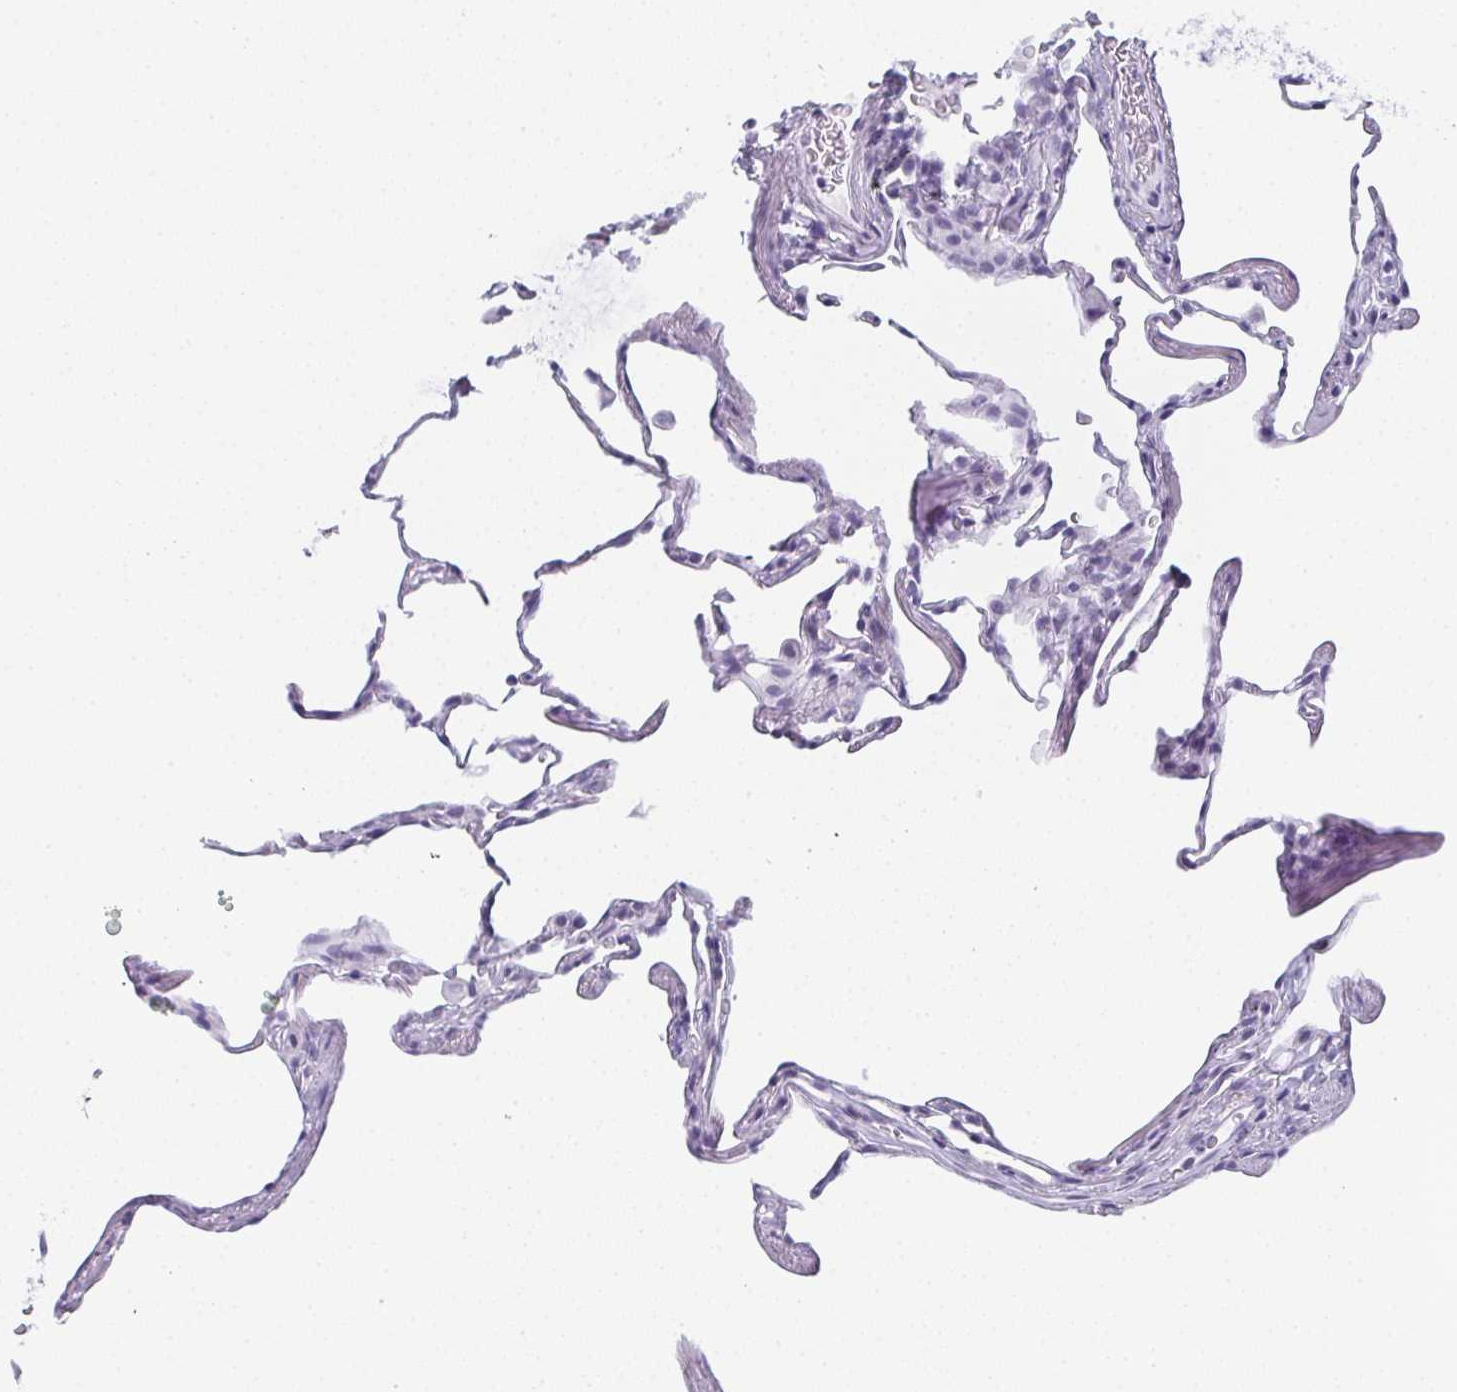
{"staining": {"intensity": "negative", "quantity": "none", "location": "none"}, "tissue": "lung", "cell_type": "Alveolar cells", "image_type": "normal", "snomed": [{"axis": "morphology", "description": "Normal tissue, NOS"}, {"axis": "topography", "description": "Lung"}], "caption": "Immunohistochemistry micrograph of unremarkable lung stained for a protein (brown), which displays no expression in alveolar cells. (Stains: DAB (3,3'-diaminobenzidine) immunohistochemistry with hematoxylin counter stain, Microscopy: brightfield microscopy at high magnification).", "gene": "PYCR3", "patient": {"sex": "female", "age": 57}}